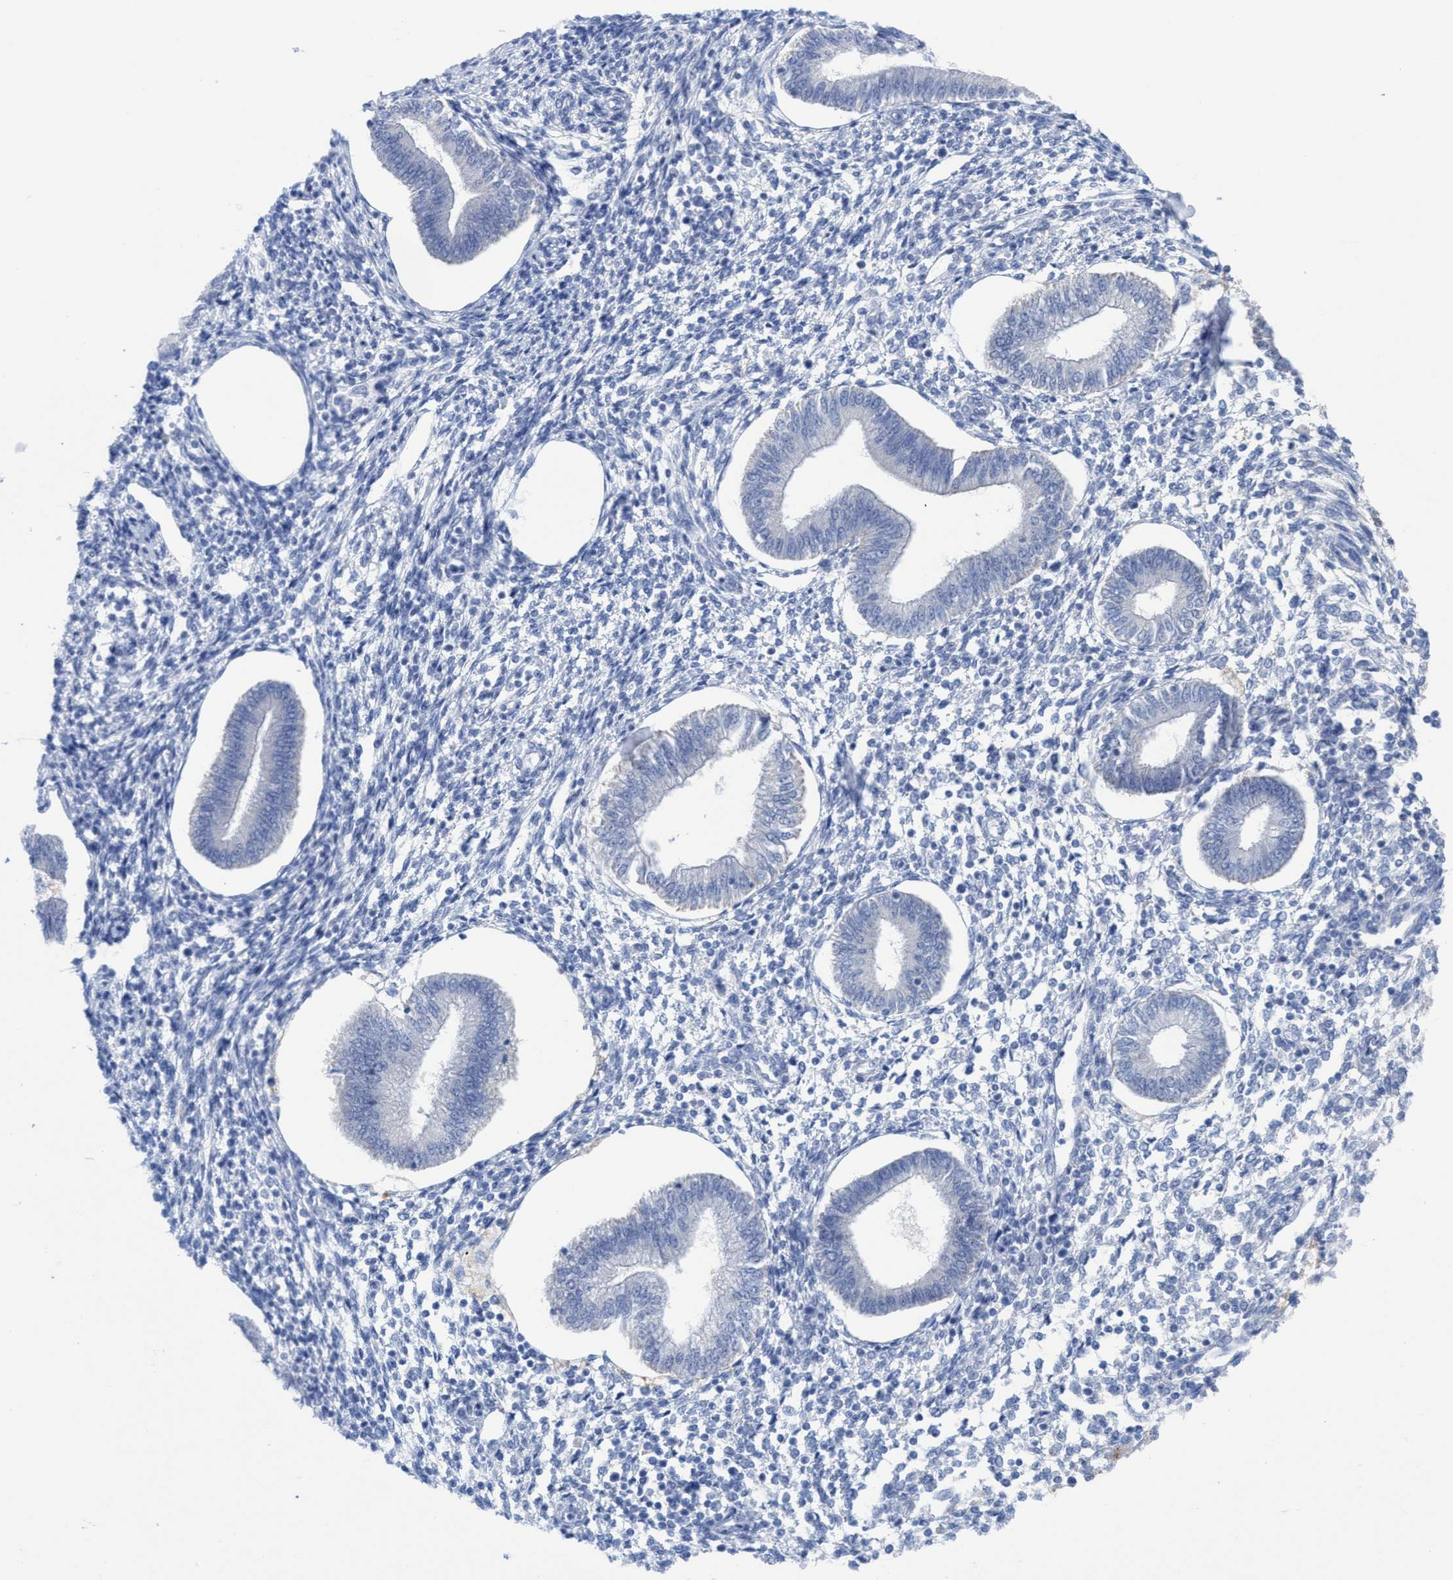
{"staining": {"intensity": "negative", "quantity": "none", "location": "none"}, "tissue": "endometrium", "cell_type": "Cells in endometrial stroma", "image_type": "normal", "snomed": [{"axis": "morphology", "description": "Normal tissue, NOS"}, {"axis": "topography", "description": "Endometrium"}], "caption": "Immunohistochemistry (IHC) image of unremarkable endometrium: endometrium stained with DAB exhibits no significant protein staining in cells in endometrial stroma. Brightfield microscopy of immunohistochemistry (IHC) stained with DAB (3,3'-diaminobenzidine) (brown) and hematoxylin (blue), captured at high magnification.", "gene": "RSAD1", "patient": {"sex": "female", "age": 50}}